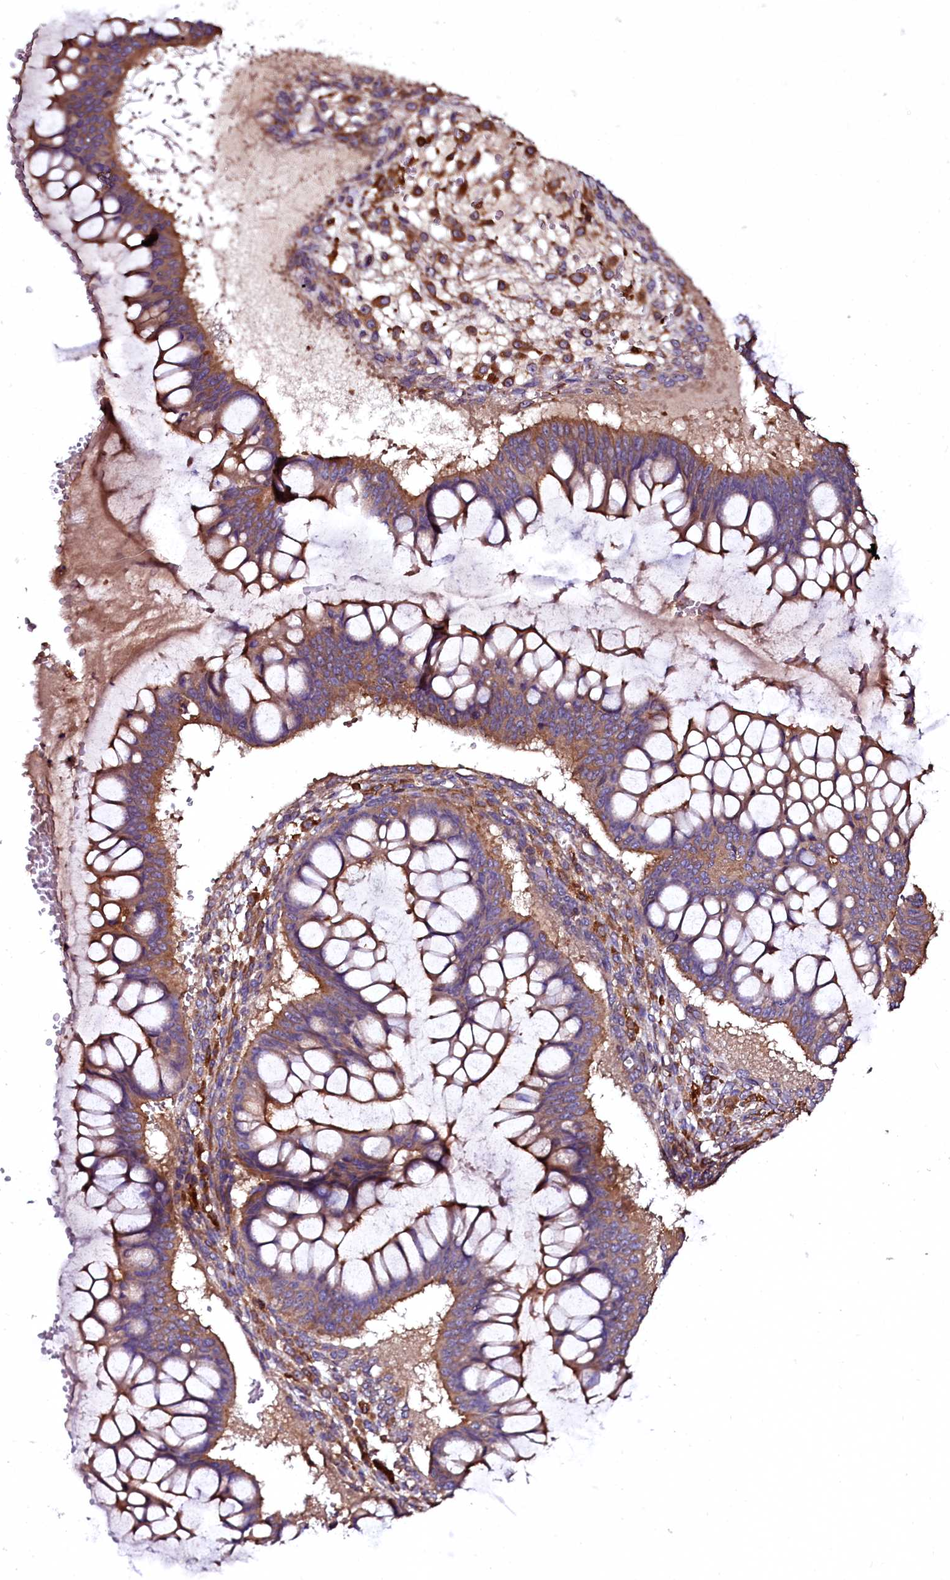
{"staining": {"intensity": "moderate", "quantity": ">75%", "location": "cytoplasmic/membranous"}, "tissue": "ovarian cancer", "cell_type": "Tumor cells", "image_type": "cancer", "snomed": [{"axis": "morphology", "description": "Cystadenocarcinoma, mucinous, NOS"}, {"axis": "topography", "description": "Ovary"}], "caption": "There is medium levels of moderate cytoplasmic/membranous staining in tumor cells of mucinous cystadenocarcinoma (ovarian), as demonstrated by immunohistochemical staining (brown color).", "gene": "APPL2", "patient": {"sex": "female", "age": 73}}